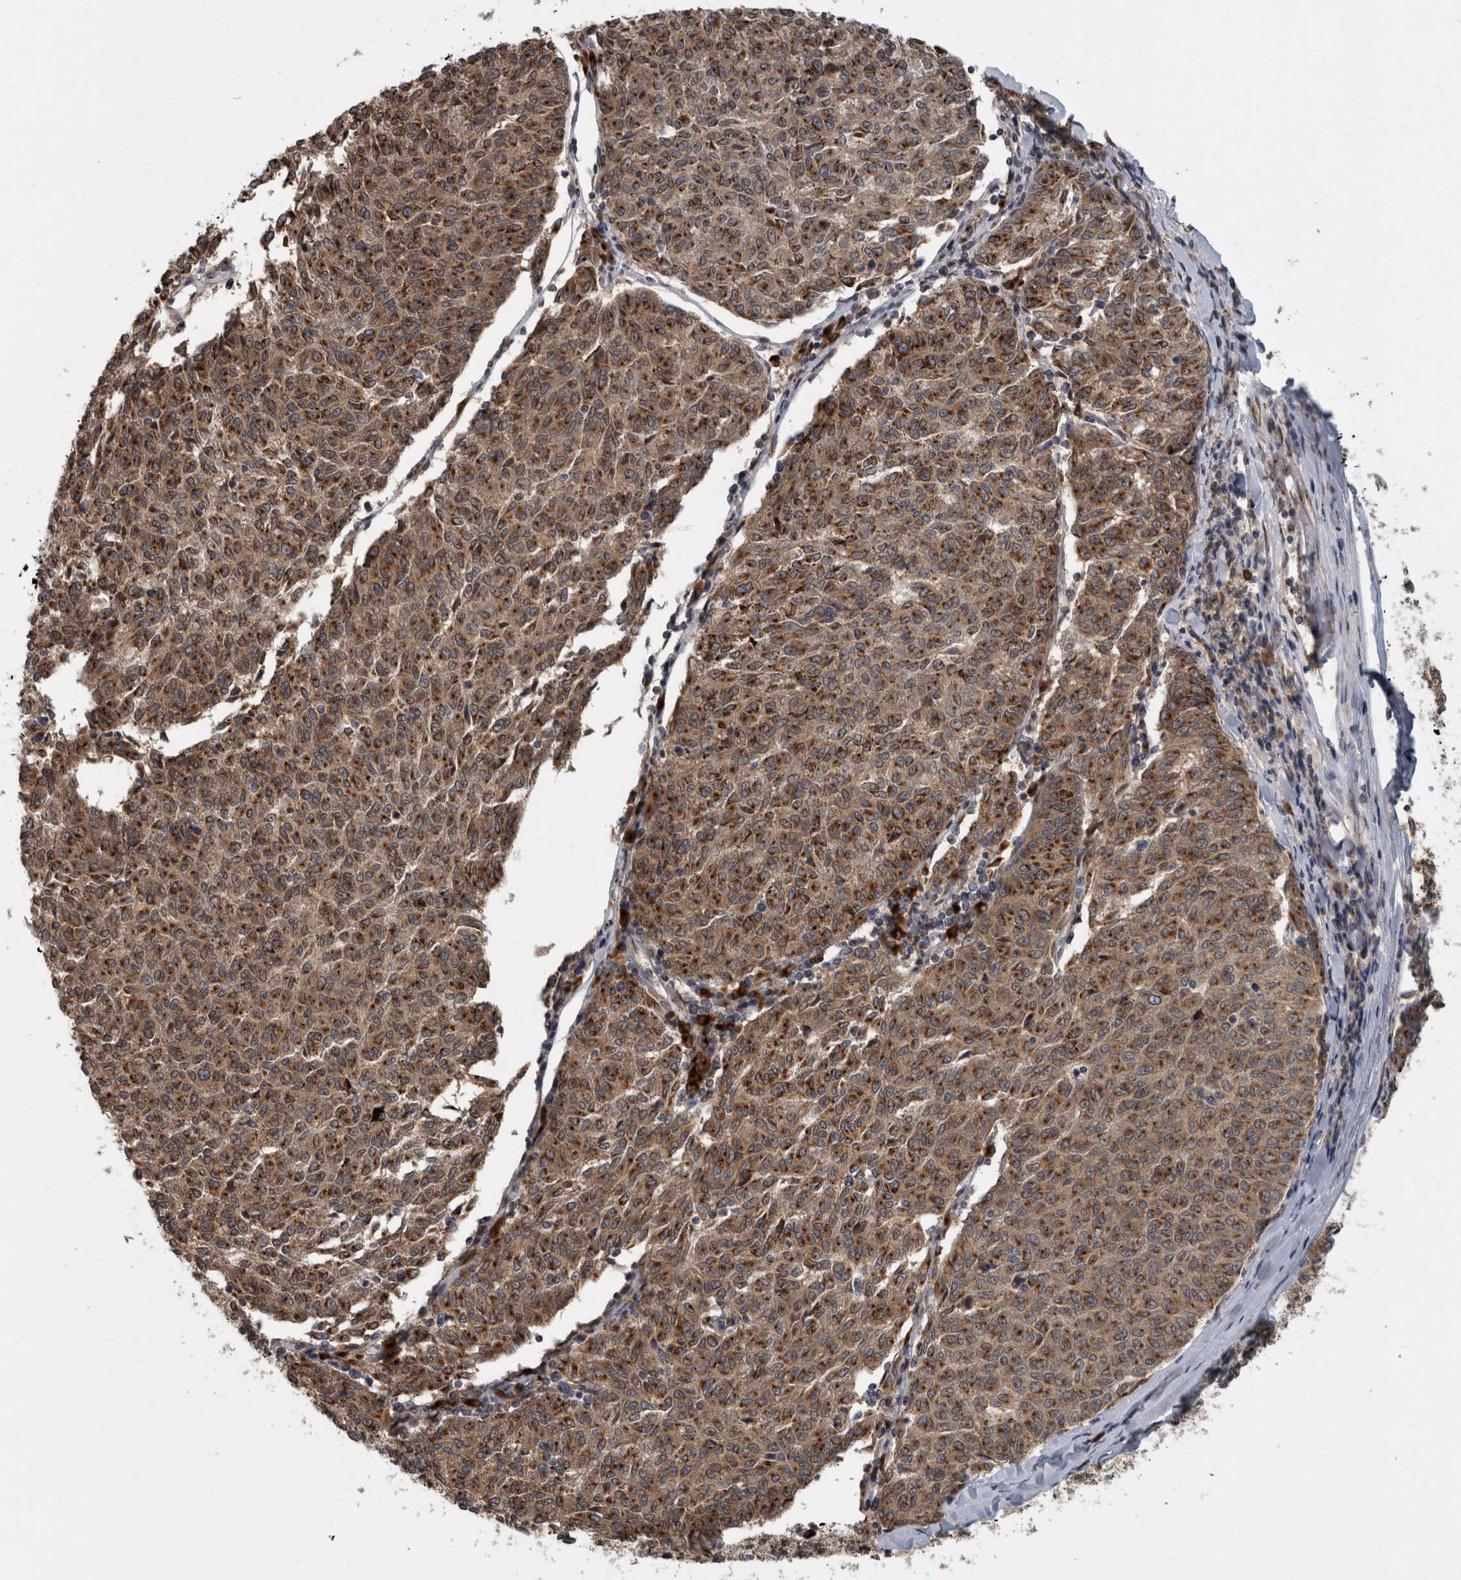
{"staining": {"intensity": "strong", "quantity": "25%-75%", "location": "cytoplasmic/membranous"}, "tissue": "melanoma", "cell_type": "Tumor cells", "image_type": "cancer", "snomed": [{"axis": "morphology", "description": "Malignant melanoma, NOS"}, {"axis": "topography", "description": "Skin"}], "caption": "High-magnification brightfield microscopy of malignant melanoma stained with DAB (brown) and counterstained with hematoxylin (blue). tumor cells exhibit strong cytoplasmic/membranous positivity is identified in approximately25%-75% of cells. (DAB IHC with brightfield microscopy, high magnification).", "gene": "LMAN2L", "patient": {"sex": "female", "age": 72}}